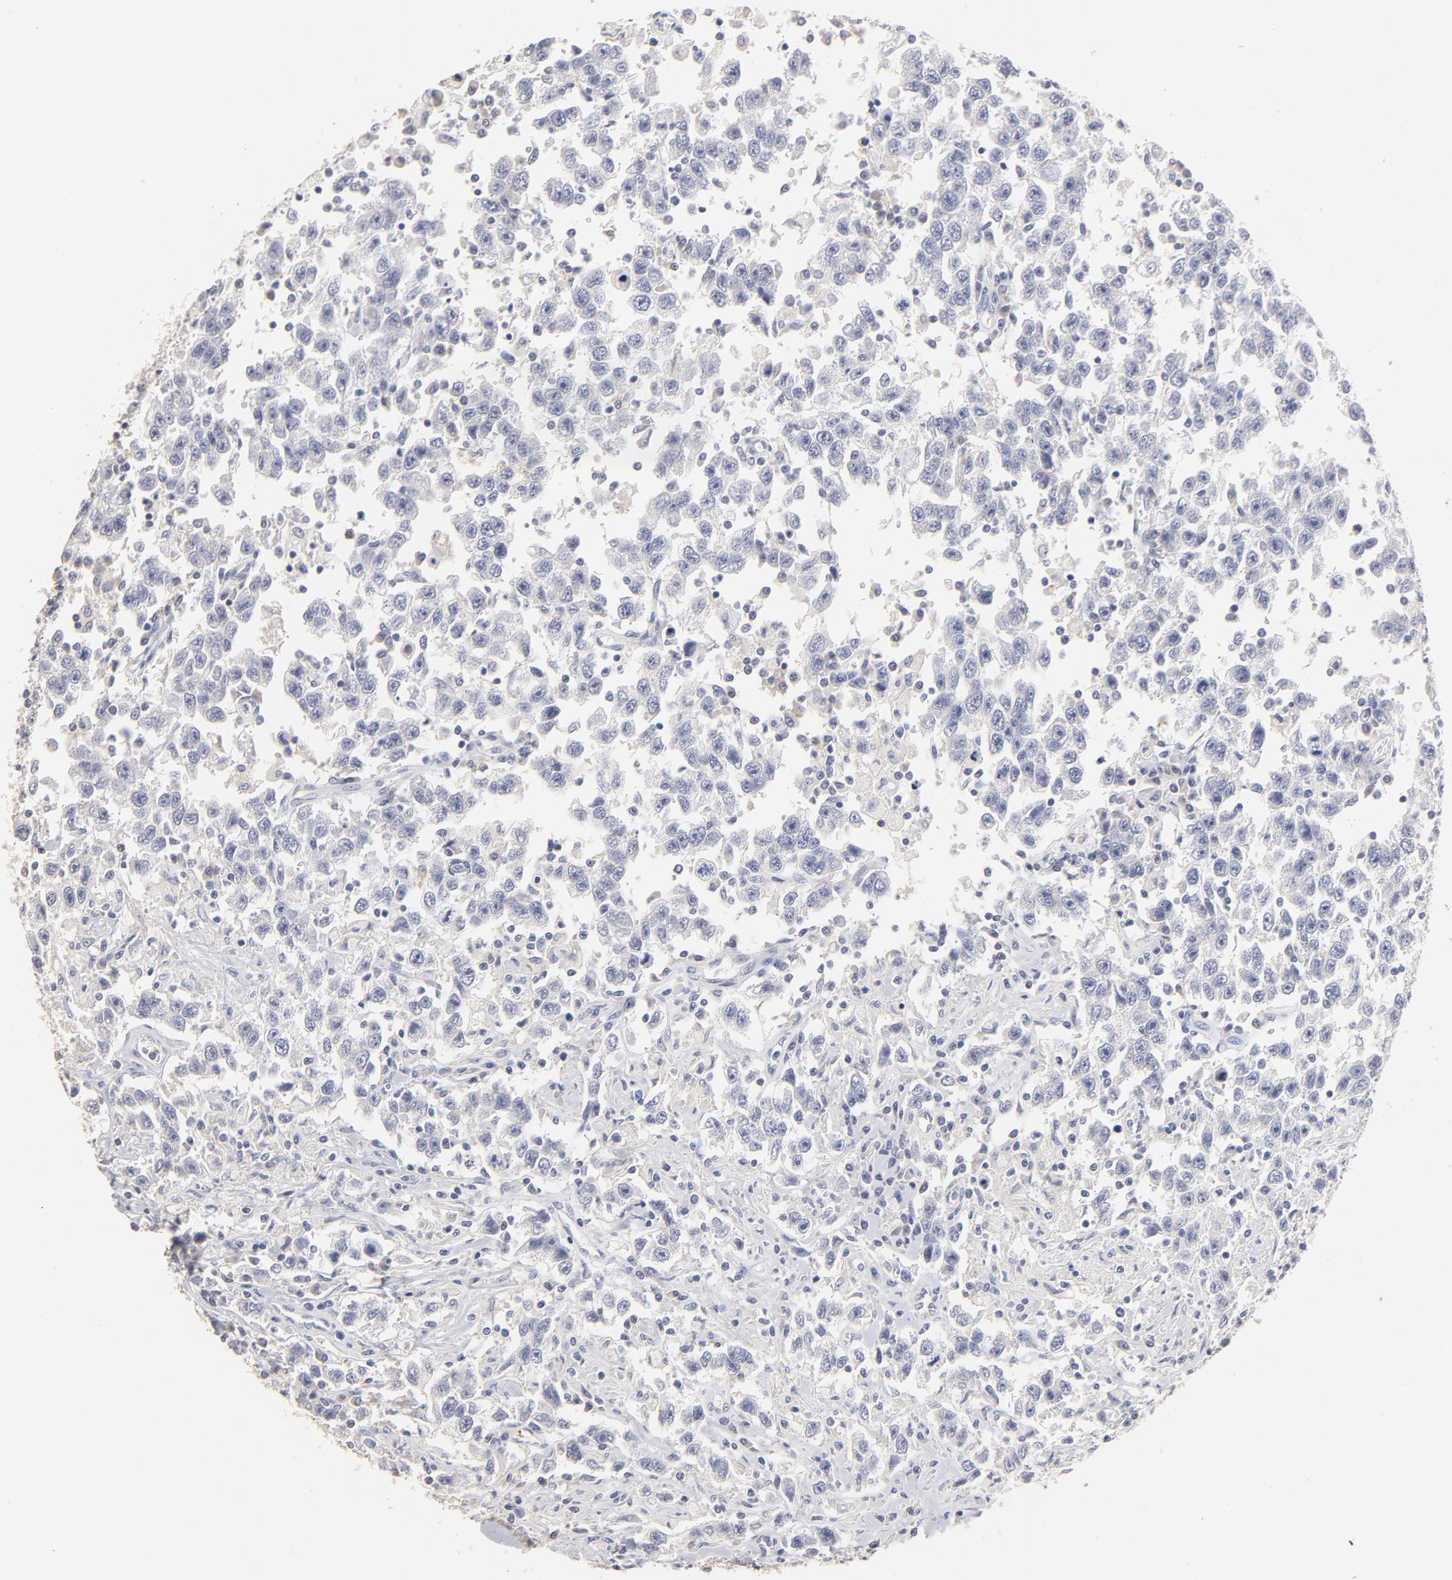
{"staining": {"intensity": "negative", "quantity": "none", "location": "none"}, "tissue": "testis cancer", "cell_type": "Tumor cells", "image_type": "cancer", "snomed": [{"axis": "morphology", "description": "Seminoma, NOS"}, {"axis": "topography", "description": "Testis"}], "caption": "This is an immunohistochemistry micrograph of human testis cancer. There is no expression in tumor cells.", "gene": "ITGA8", "patient": {"sex": "male", "age": 41}}